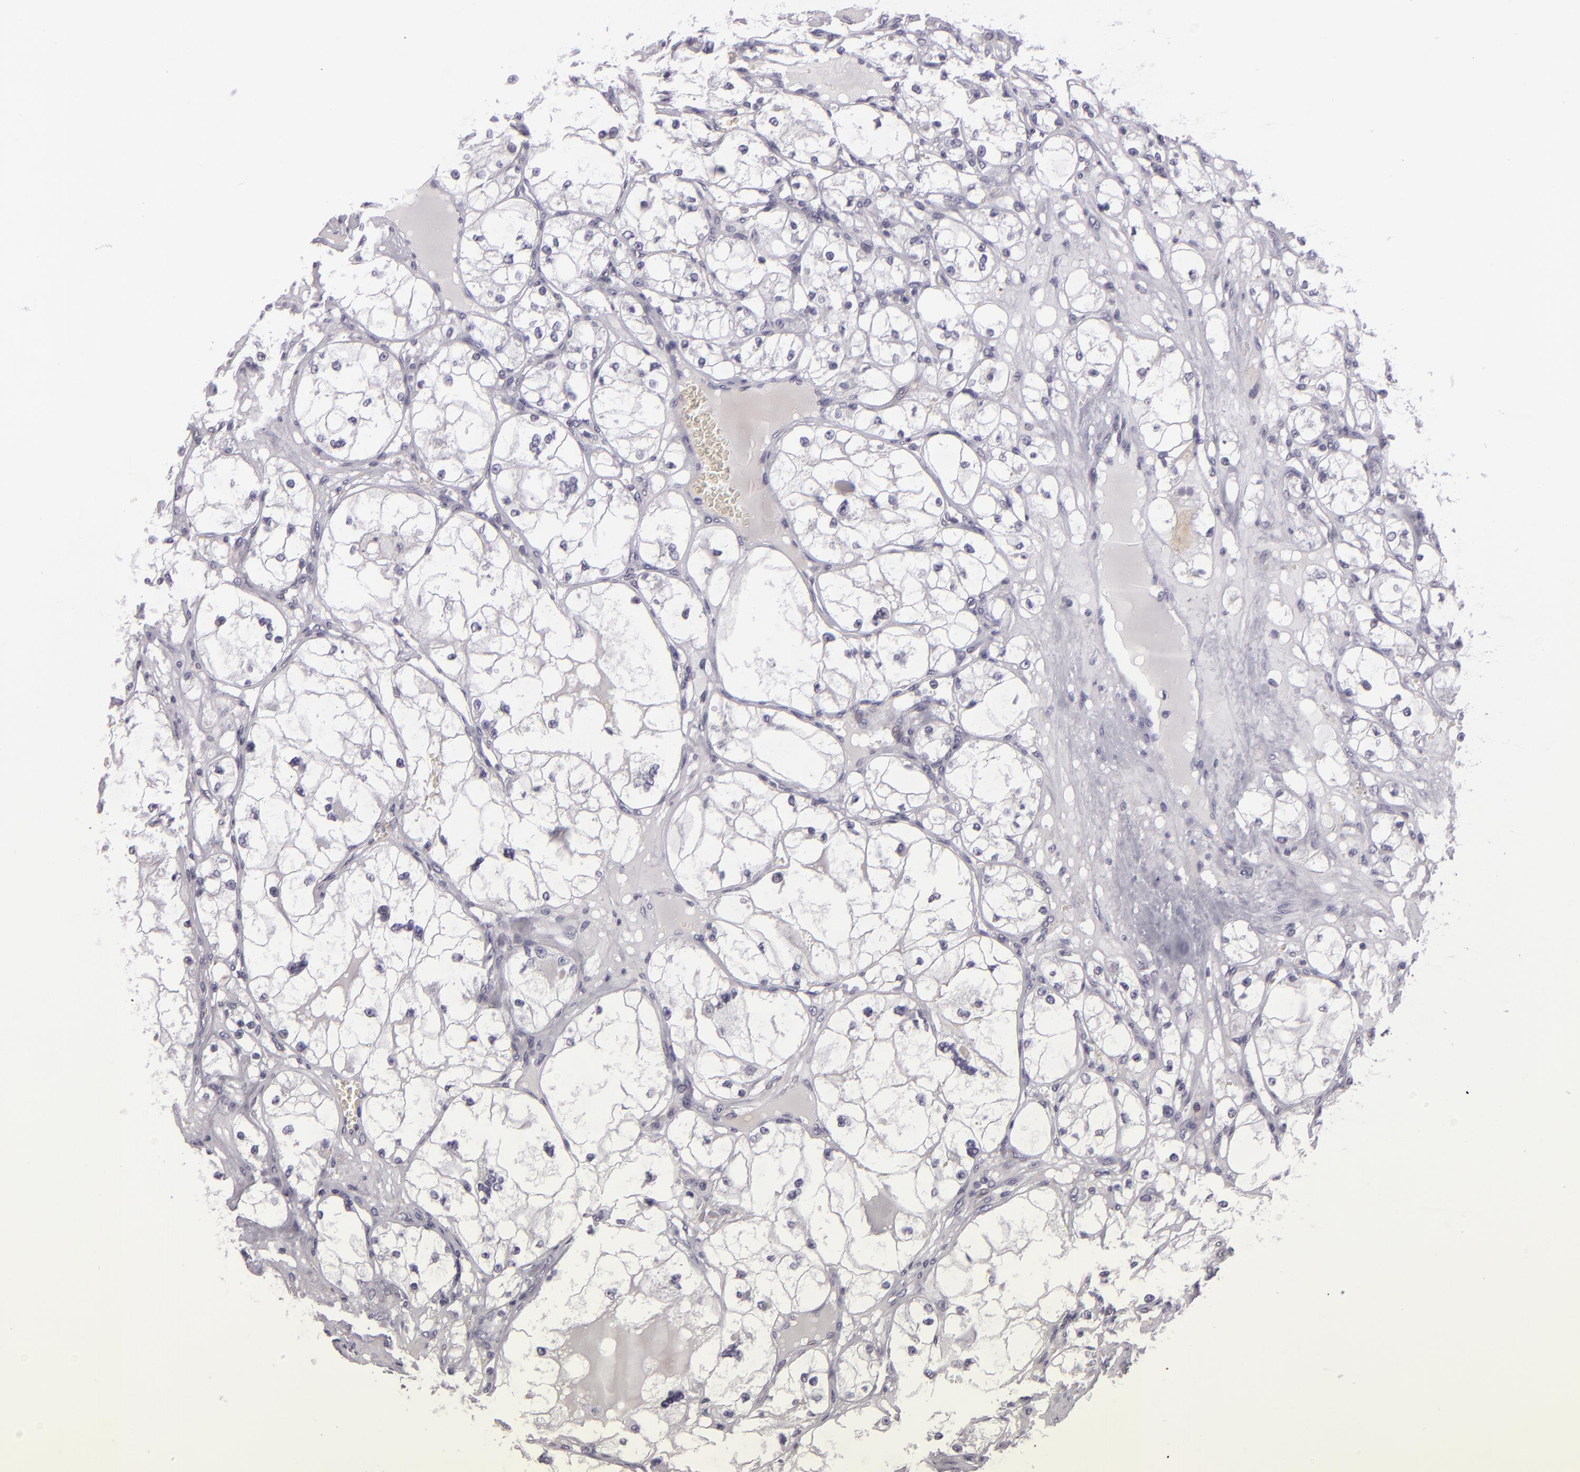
{"staining": {"intensity": "negative", "quantity": "none", "location": "none"}, "tissue": "renal cancer", "cell_type": "Tumor cells", "image_type": "cancer", "snomed": [{"axis": "morphology", "description": "Adenocarcinoma, NOS"}, {"axis": "topography", "description": "Kidney"}], "caption": "The micrograph displays no staining of tumor cells in renal cancer (adenocarcinoma).", "gene": "EGFL6", "patient": {"sex": "male", "age": 61}}